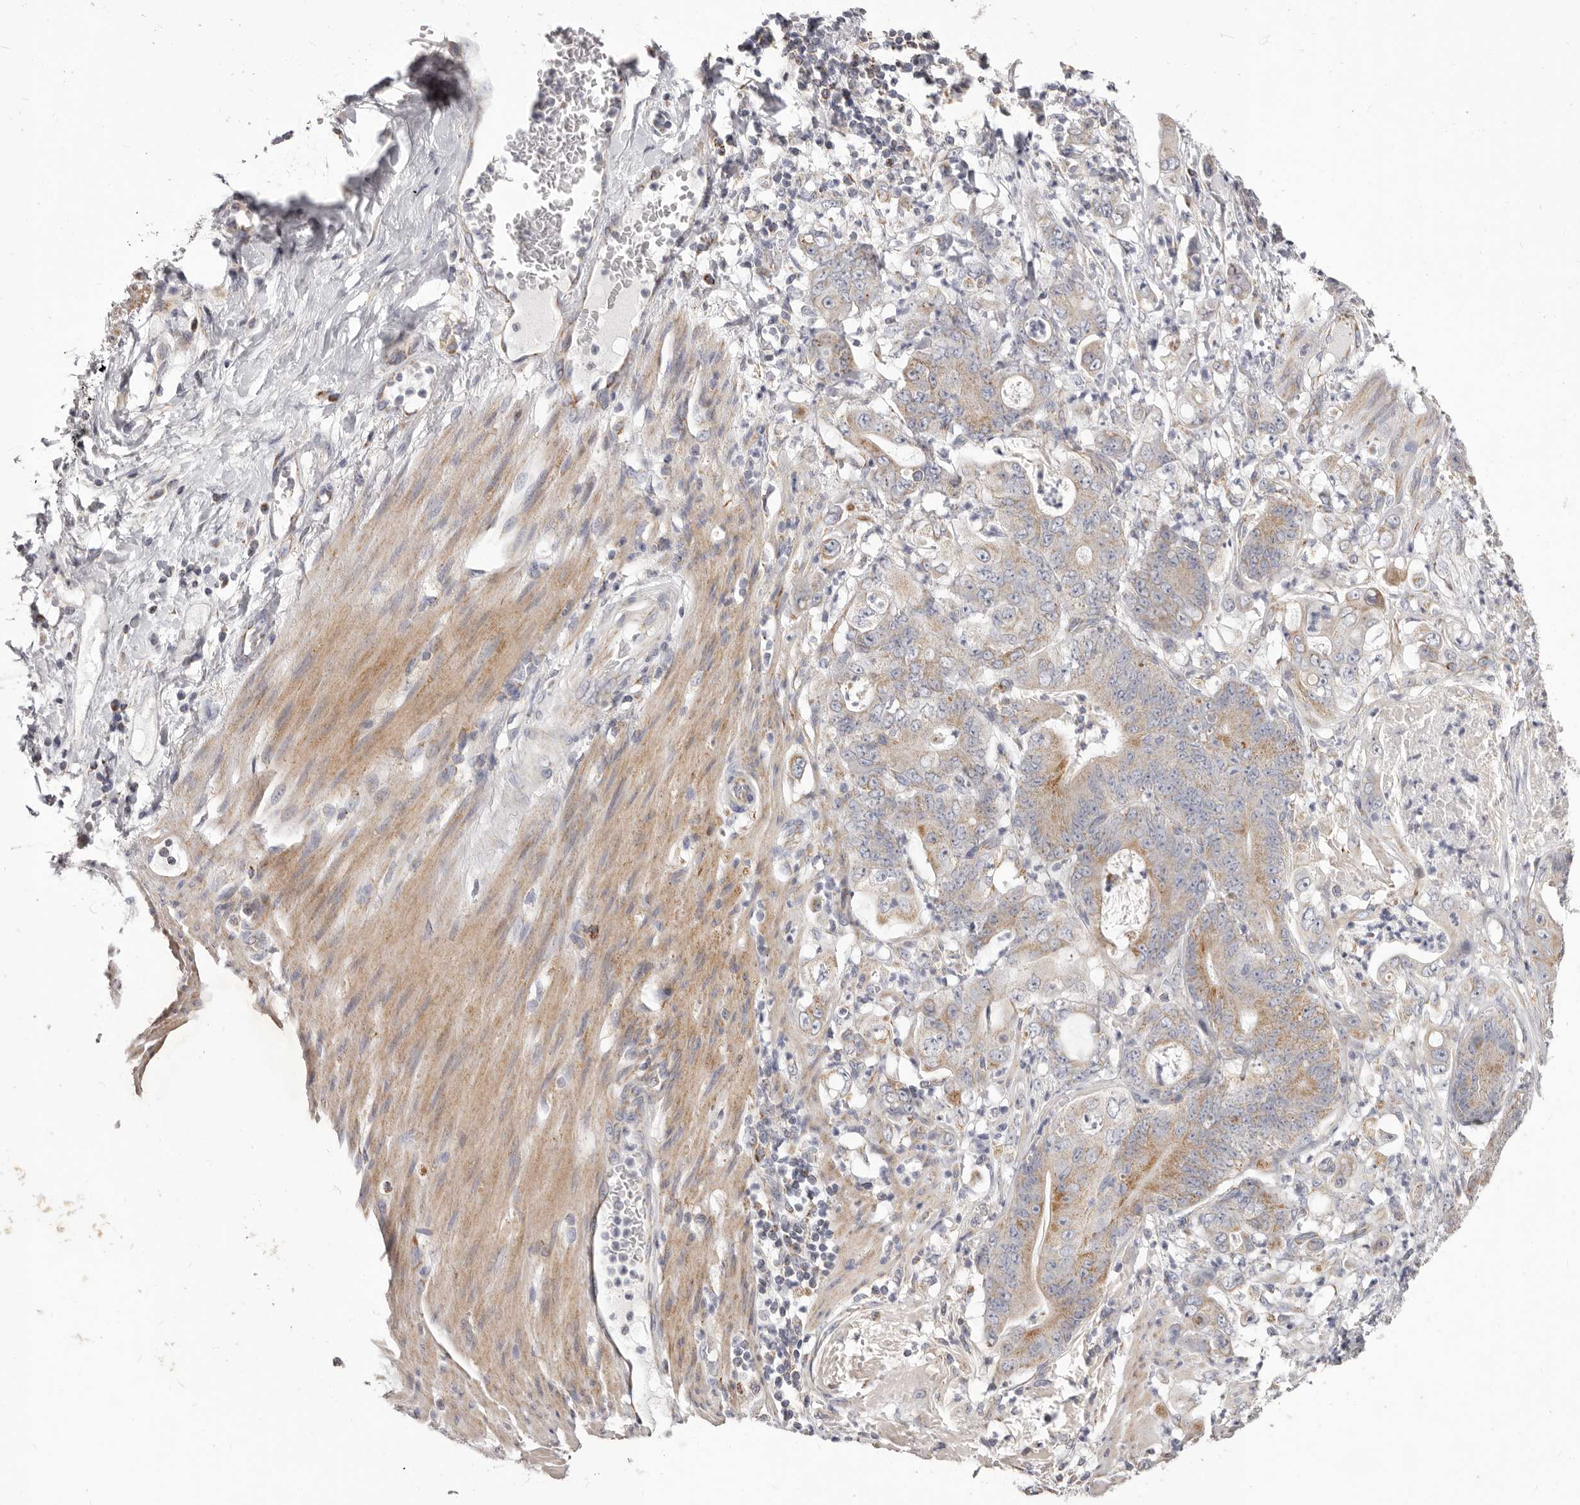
{"staining": {"intensity": "moderate", "quantity": "25%-75%", "location": "cytoplasmic/membranous"}, "tissue": "stomach cancer", "cell_type": "Tumor cells", "image_type": "cancer", "snomed": [{"axis": "morphology", "description": "Adenocarcinoma, NOS"}, {"axis": "topography", "description": "Stomach"}], "caption": "IHC of stomach cancer (adenocarcinoma) shows medium levels of moderate cytoplasmic/membranous staining in about 25%-75% of tumor cells.", "gene": "PRMT2", "patient": {"sex": "female", "age": 73}}